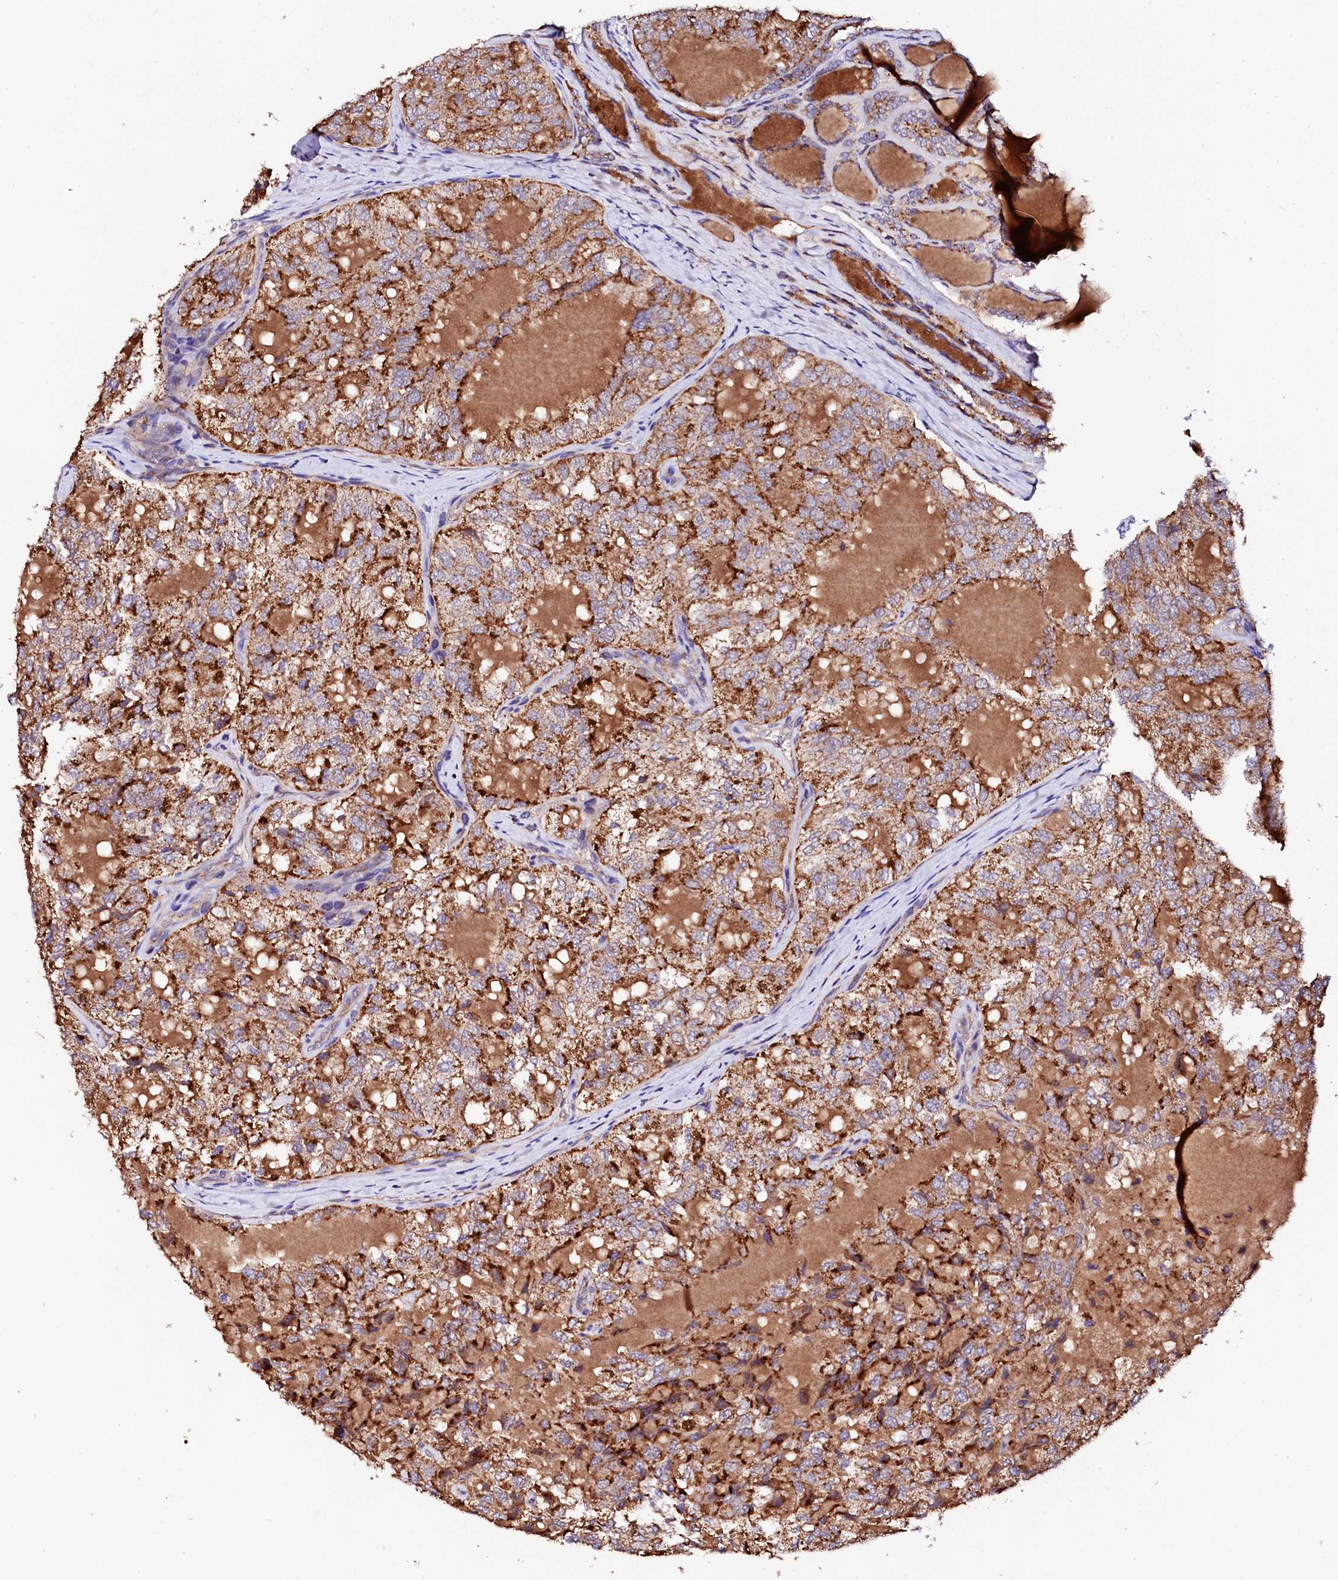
{"staining": {"intensity": "strong", "quantity": ">75%", "location": "cytoplasmic/membranous"}, "tissue": "thyroid cancer", "cell_type": "Tumor cells", "image_type": "cancer", "snomed": [{"axis": "morphology", "description": "Follicular adenoma carcinoma, NOS"}, {"axis": "topography", "description": "Thyroid gland"}], "caption": "Human thyroid follicular adenoma carcinoma stained for a protein (brown) exhibits strong cytoplasmic/membranous positive staining in approximately >75% of tumor cells.", "gene": "ST3GAL1", "patient": {"sex": "male", "age": 75}}